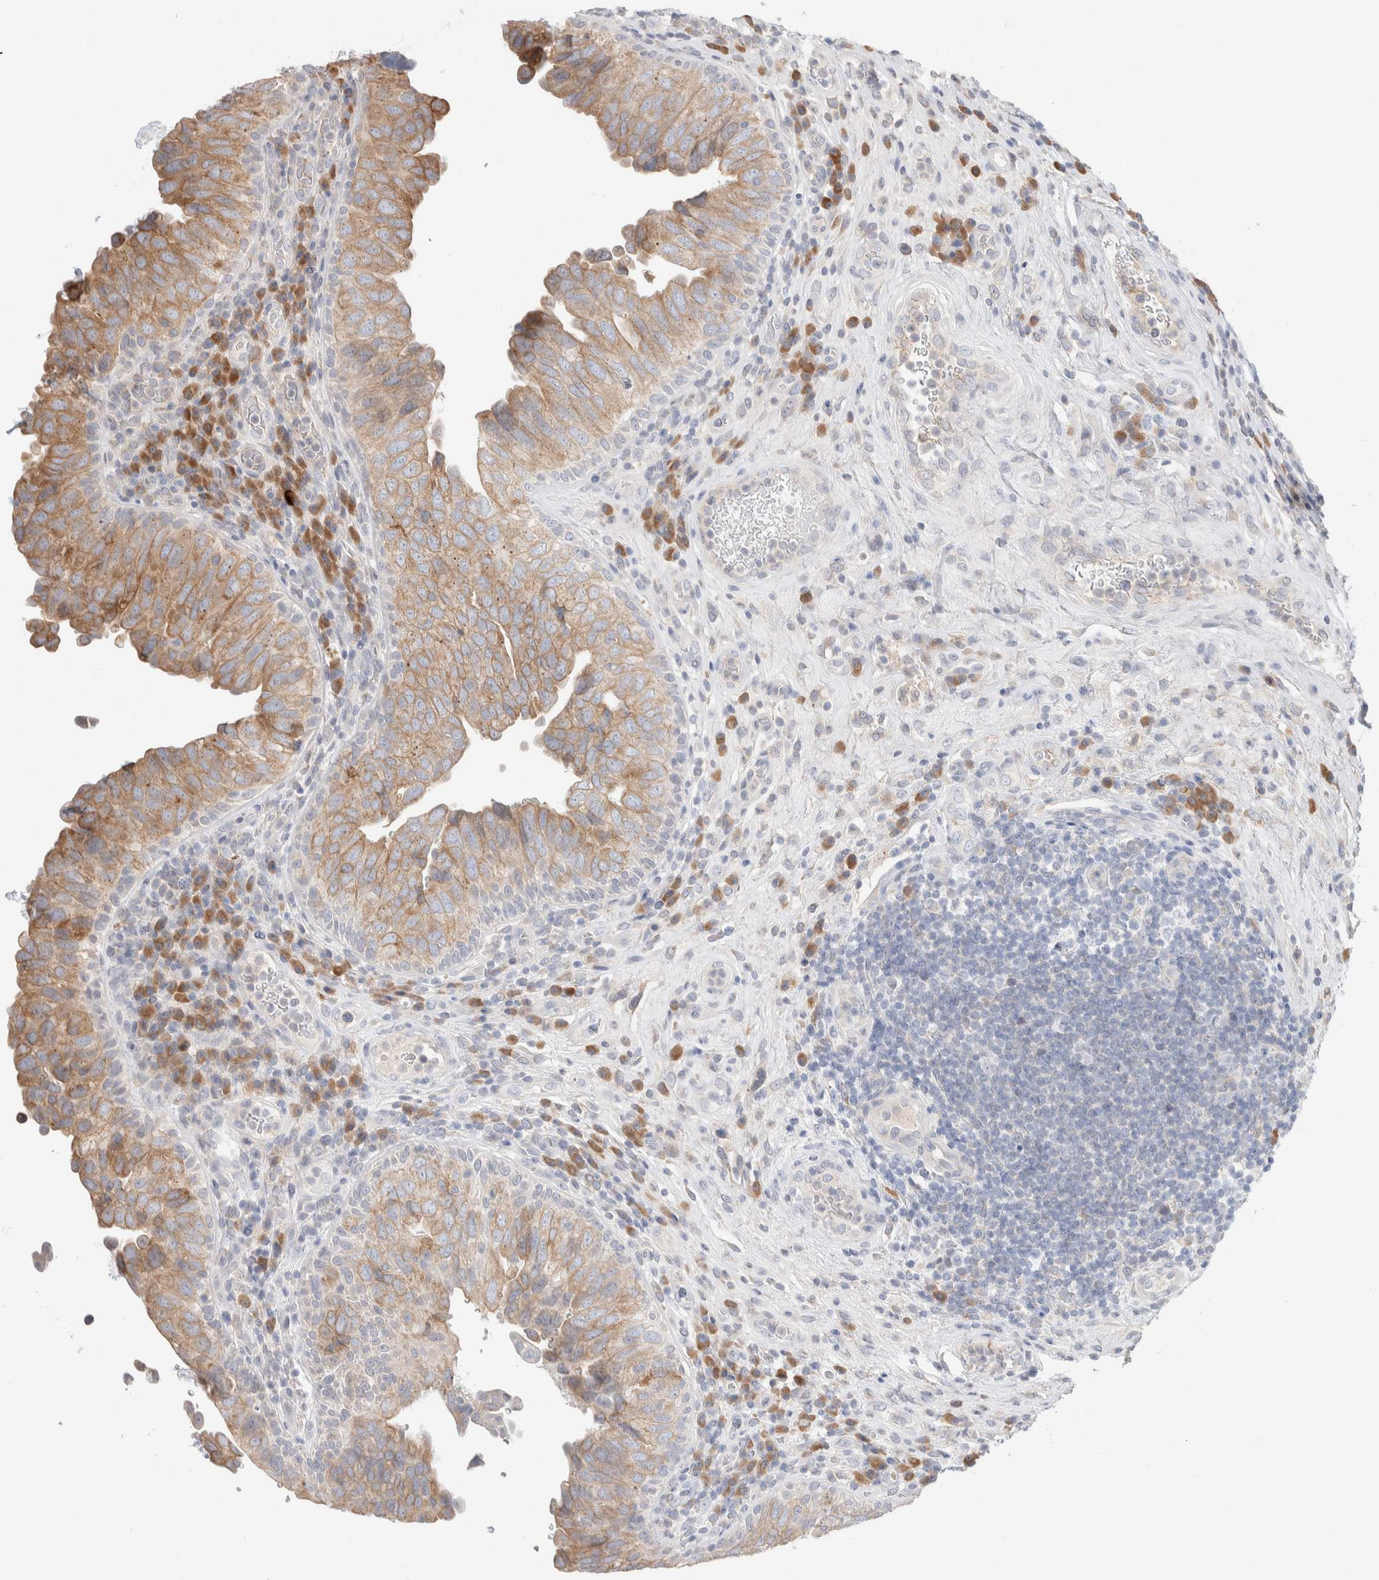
{"staining": {"intensity": "moderate", "quantity": ">75%", "location": "cytoplasmic/membranous"}, "tissue": "urothelial cancer", "cell_type": "Tumor cells", "image_type": "cancer", "snomed": [{"axis": "morphology", "description": "Urothelial carcinoma, High grade"}, {"axis": "topography", "description": "Urinary bladder"}], "caption": "Urothelial cancer stained with a protein marker reveals moderate staining in tumor cells.", "gene": "RUSF1", "patient": {"sex": "female", "age": 82}}